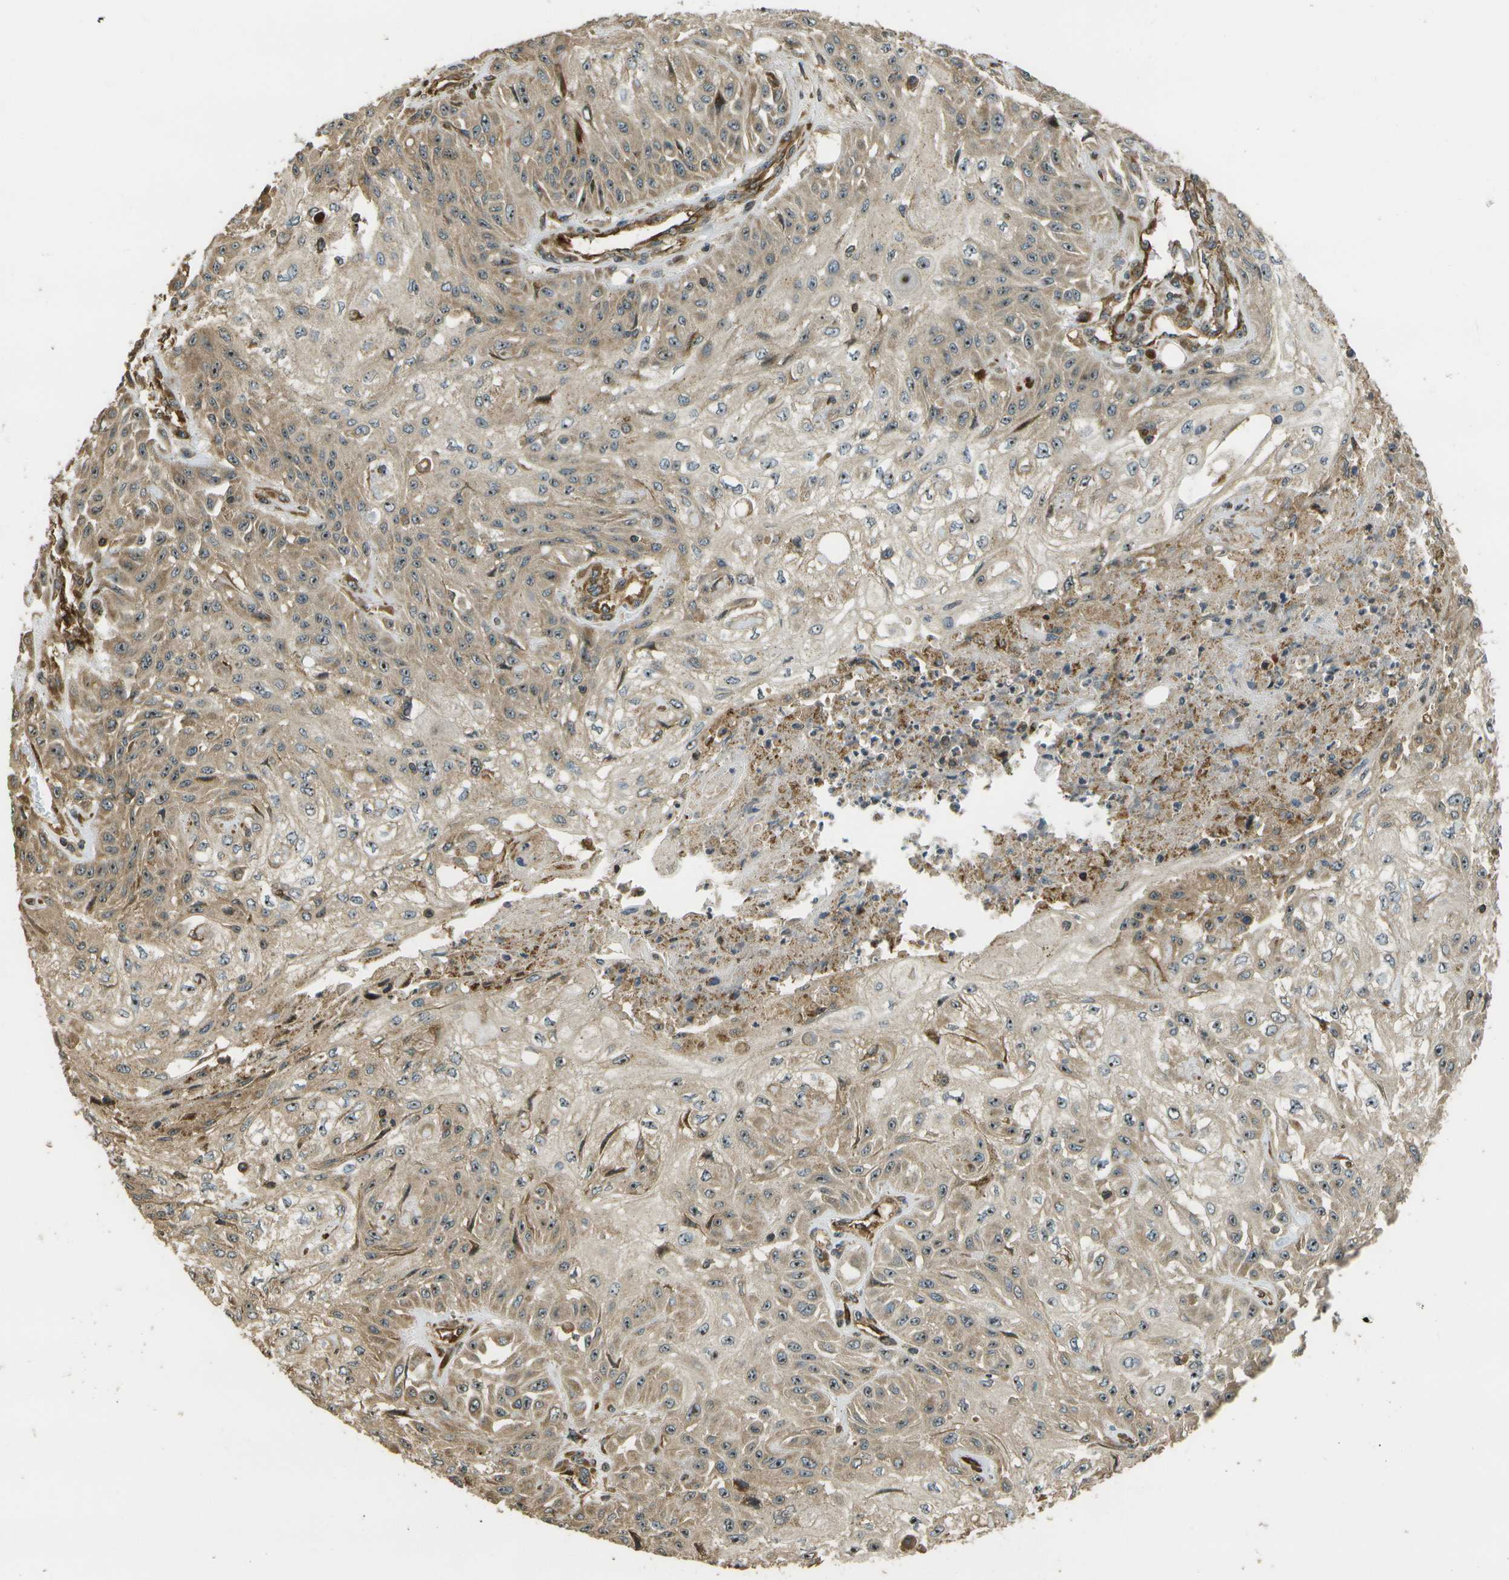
{"staining": {"intensity": "weak", "quantity": ">75%", "location": "cytoplasmic/membranous,nuclear"}, "tissue": "skin cancer", "cell_type": "Tumor cells", "image_type": "cancer", "snomed": [{"axis": "morphology", "description": "Squamous cell carcinoma, NOS"}, {"axis": "morphology", "description": "Squamous cell carcinoma, metastatic, NOS"}, {"axis": "topography", "description": "Skin"}, {"axis": "topography", "description": "Lymph node"}], "caption": "Skin cancer stained with a protein marker reveals weak staining in tumor cells.", "gene": "LRP12", "patient": {"sex": "male", "age": 75}}